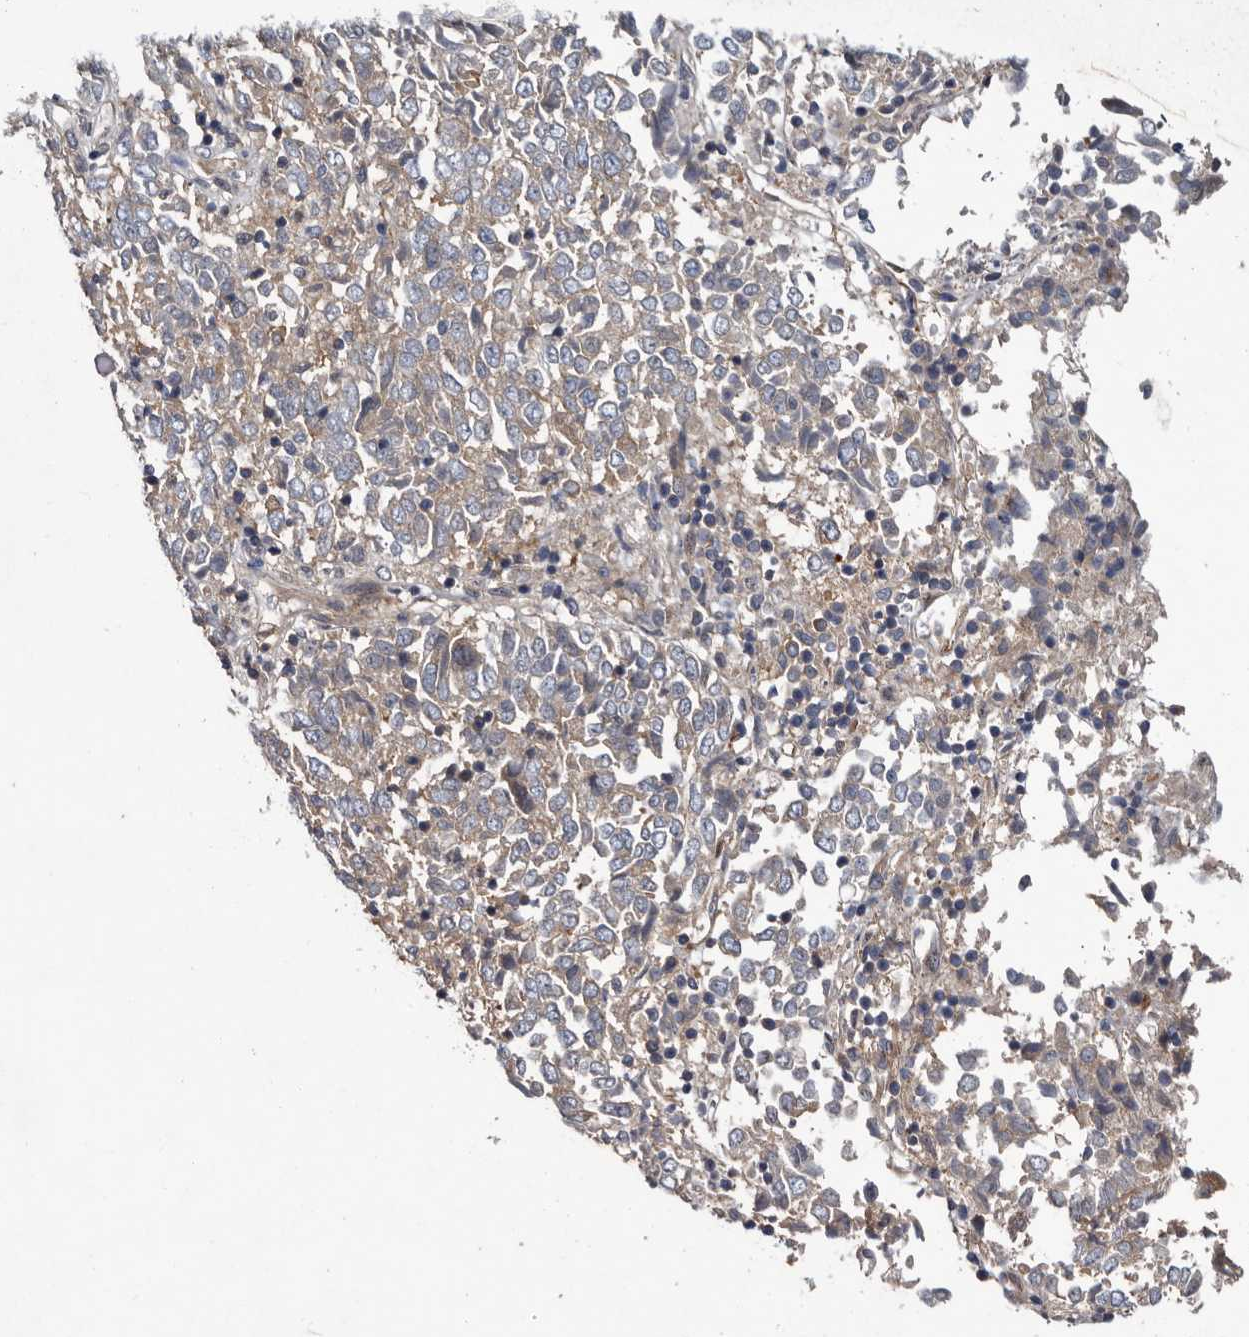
{"staining": {"intensity": "weak", "quantity": "<25%", "location": "cytoplasmic/membranous"}, "tissue": "endometrial cancer", "cell_type": "Tumor cells", "image_type": "cancer", "snomed": [{"axis": "morphology", "description": "Adenocarcinoma, NOS"}, {"axis": "topography", "description": "Endometrium"}], "caption": "Image shows no protein positivity in tumor cells of endometrial cancer (adenocarcinoma) tissue. Nuclei are stained in blue.", "gene": "TSPAN17", "patient": {"sex": "female", "age": 80}}